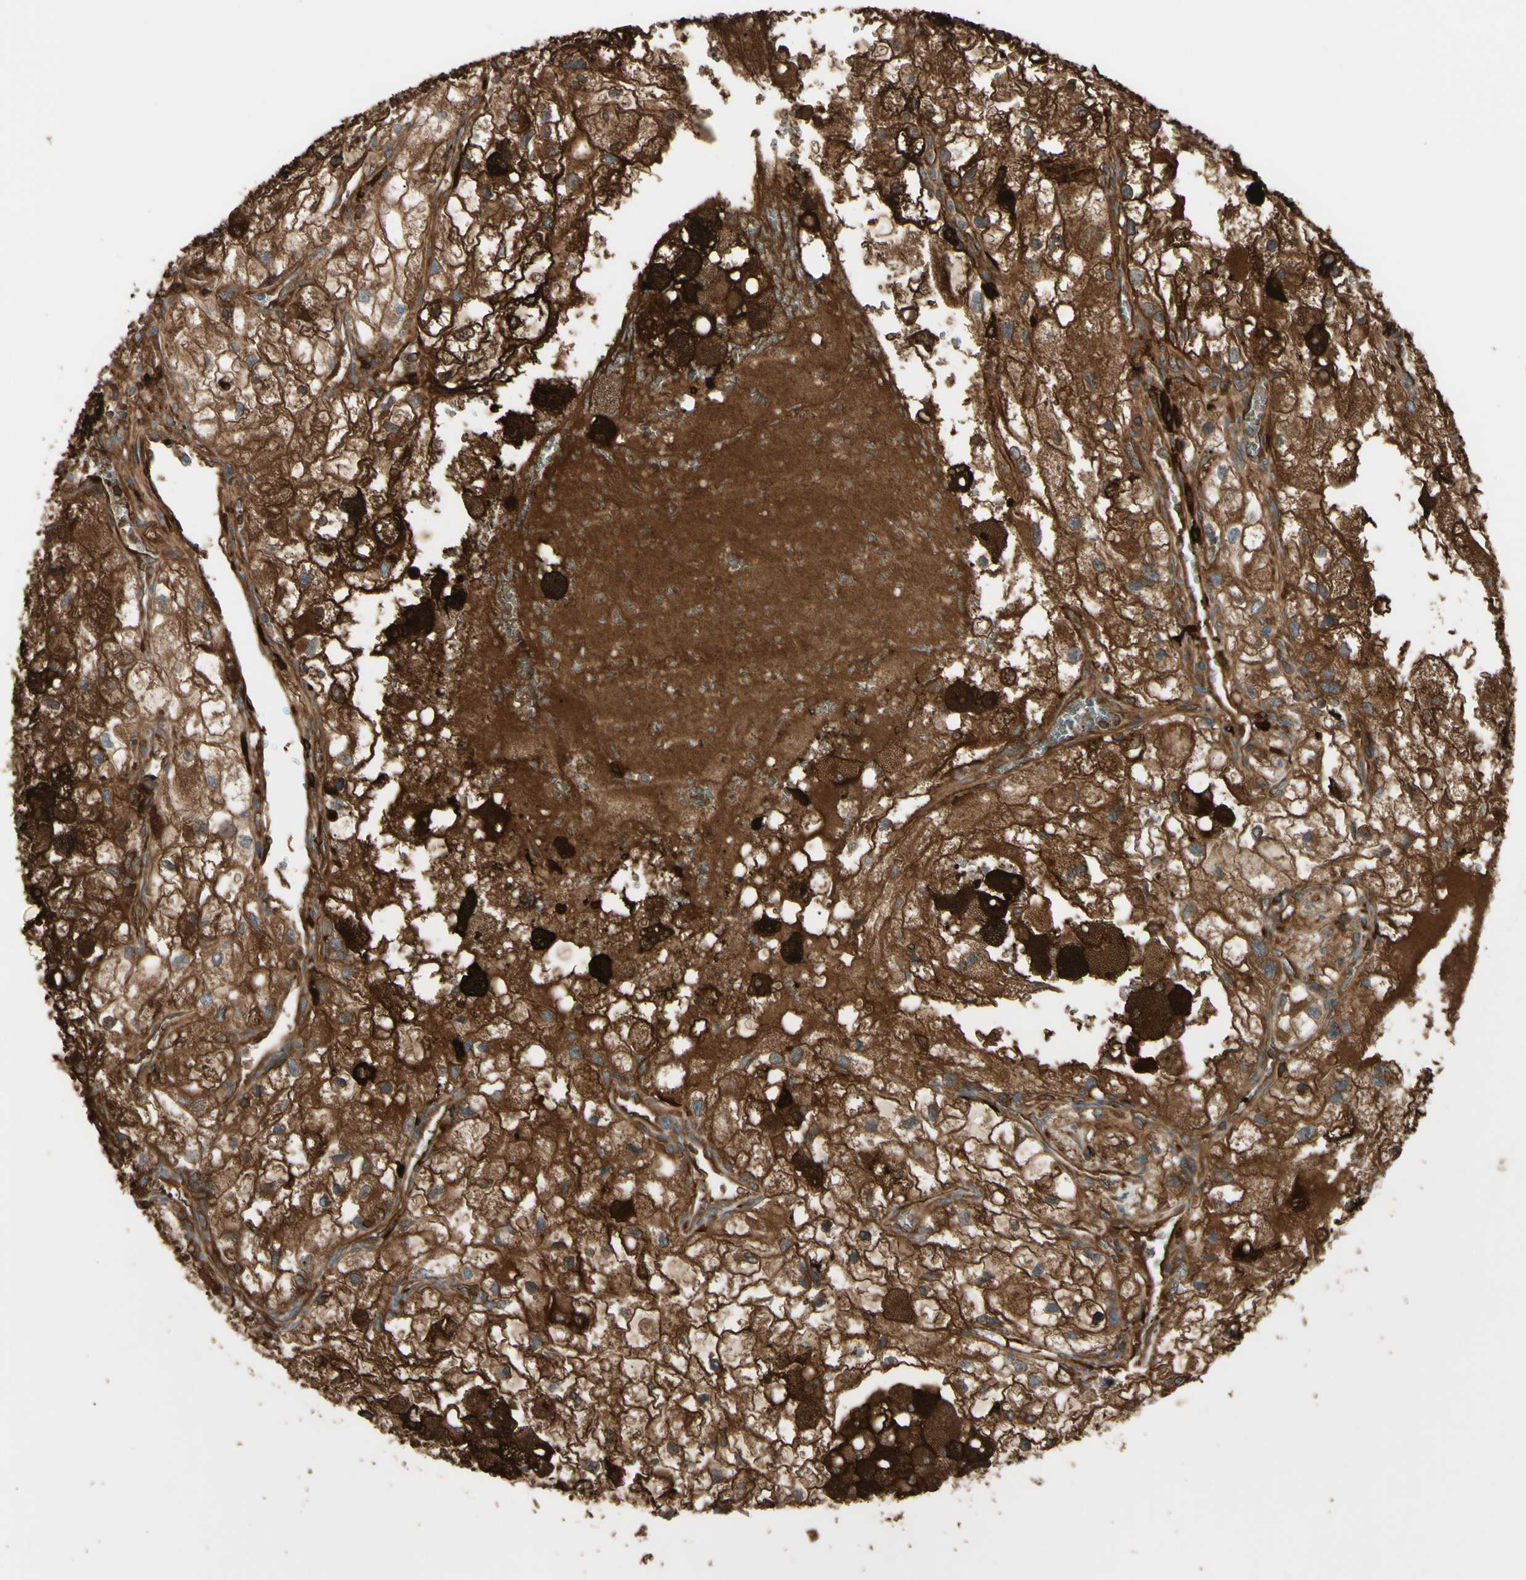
{"staining": {"intensity": "strong", "quantity": ">75%", "location": "cytoplasmic/membranous"}, "tissue": "renal cancer", "cell_type": "Tumor cells", "image_type": "cancer", "snomed": [{"axis": "morphology", "description": "Adenocarcinoma, NOS"}, {"axis": "topography", "description": "Kidney"}], "caption": "Adenocarcinoma (renal) stained with DAB (3,3'-diaminobenzidine) immunohistochemistry displays high levels of strong cytoplasmic/membranous staining in approximately >75% of tumor cells.", "gene": "PTPN12", "patient": {"sex": "female", "age": 70}}